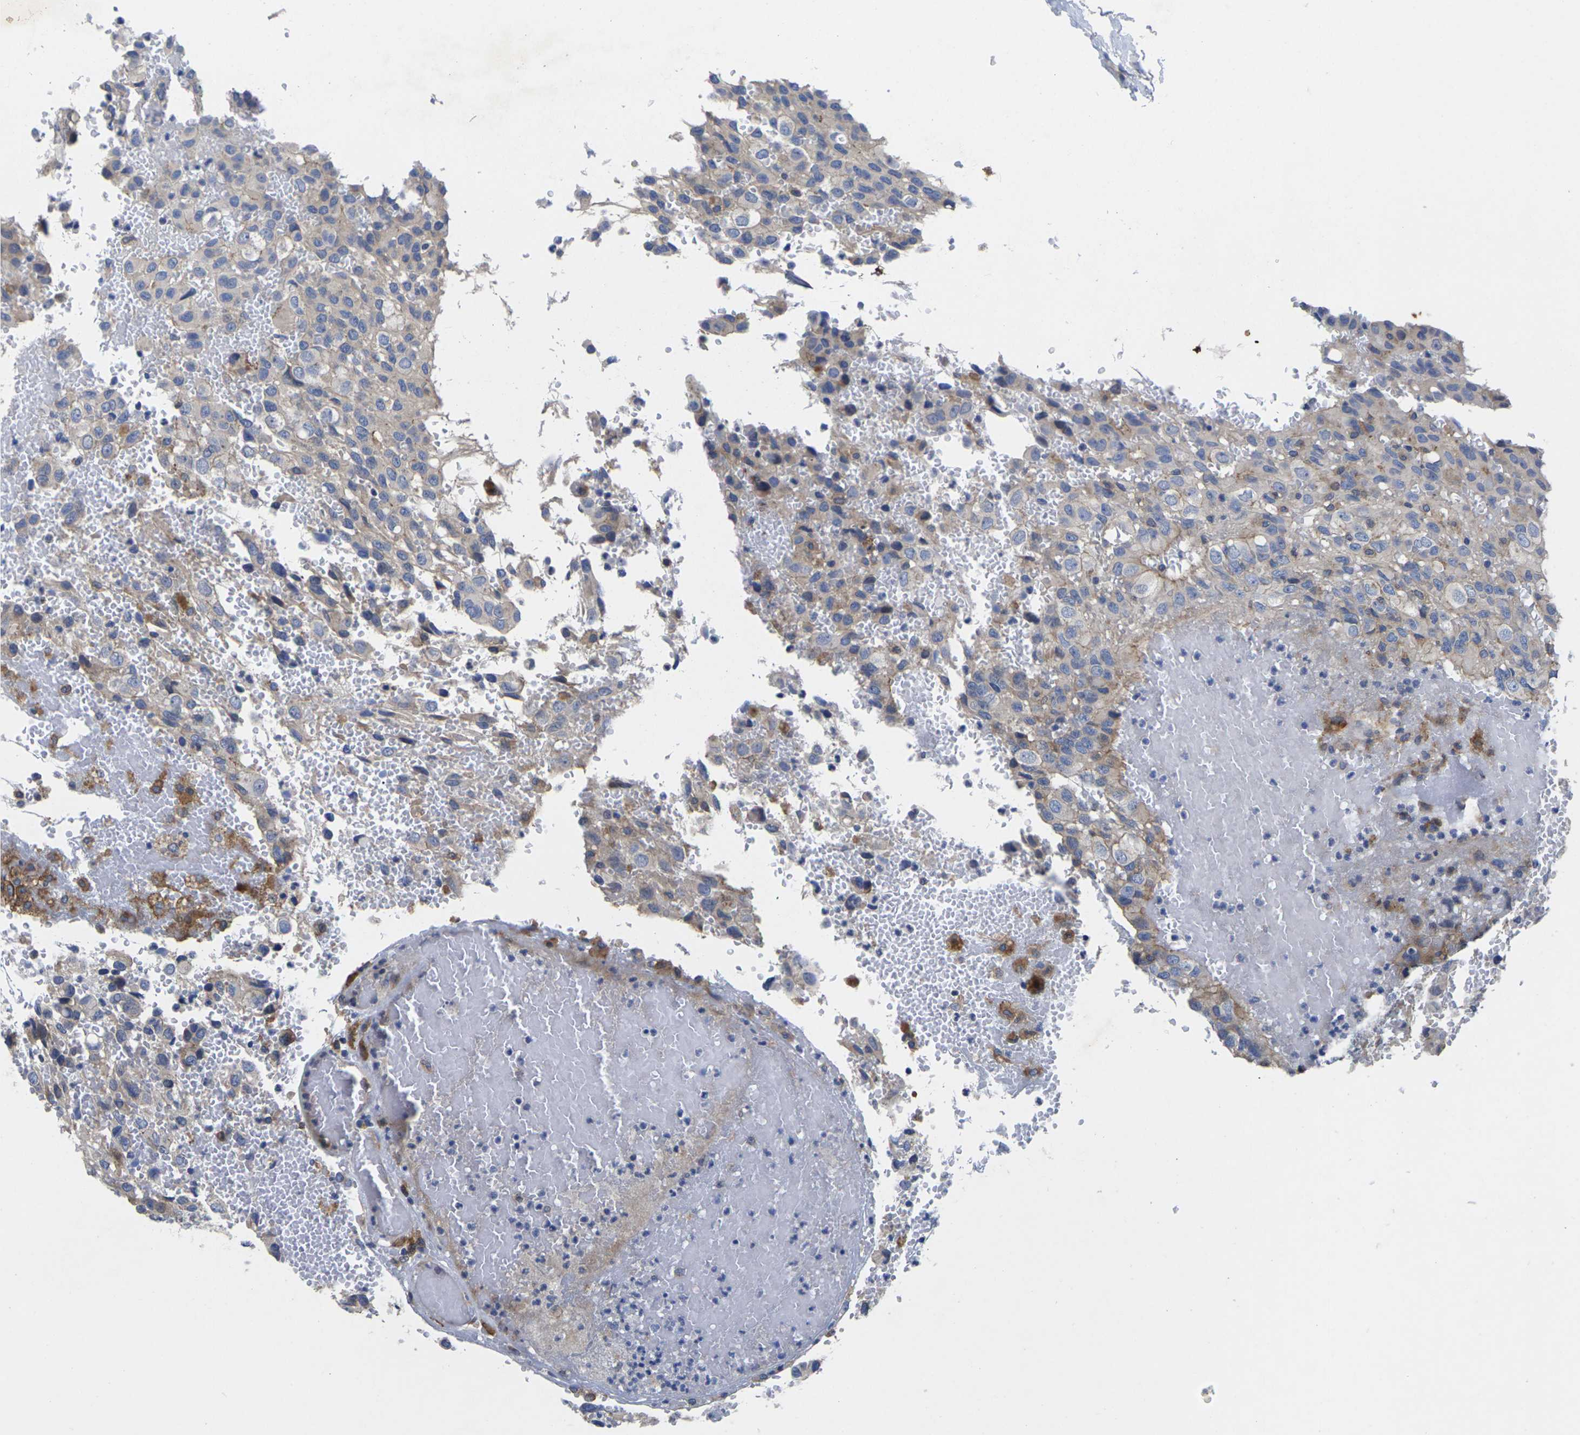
{"staining": {"intensity": "weak", "quantity": "25%-75%", "location": "cytoplasmic/membranous"}, "tissue": "glioma", "cell_type": "Tumor cells", "image_type": "cancer", "snomed": [{"axis": "morphology", "description": "Glioma, malignant, High grade"}, {"axis": "topography", "description": "Brain"}], "caption": "Tumor cells reveal low levels of weak cytoplasmic/membranous expression in about 25%-75% of cells in glioma.", "gene": "SCNN1A", "patient": {"sex": "male", "age": 32}}